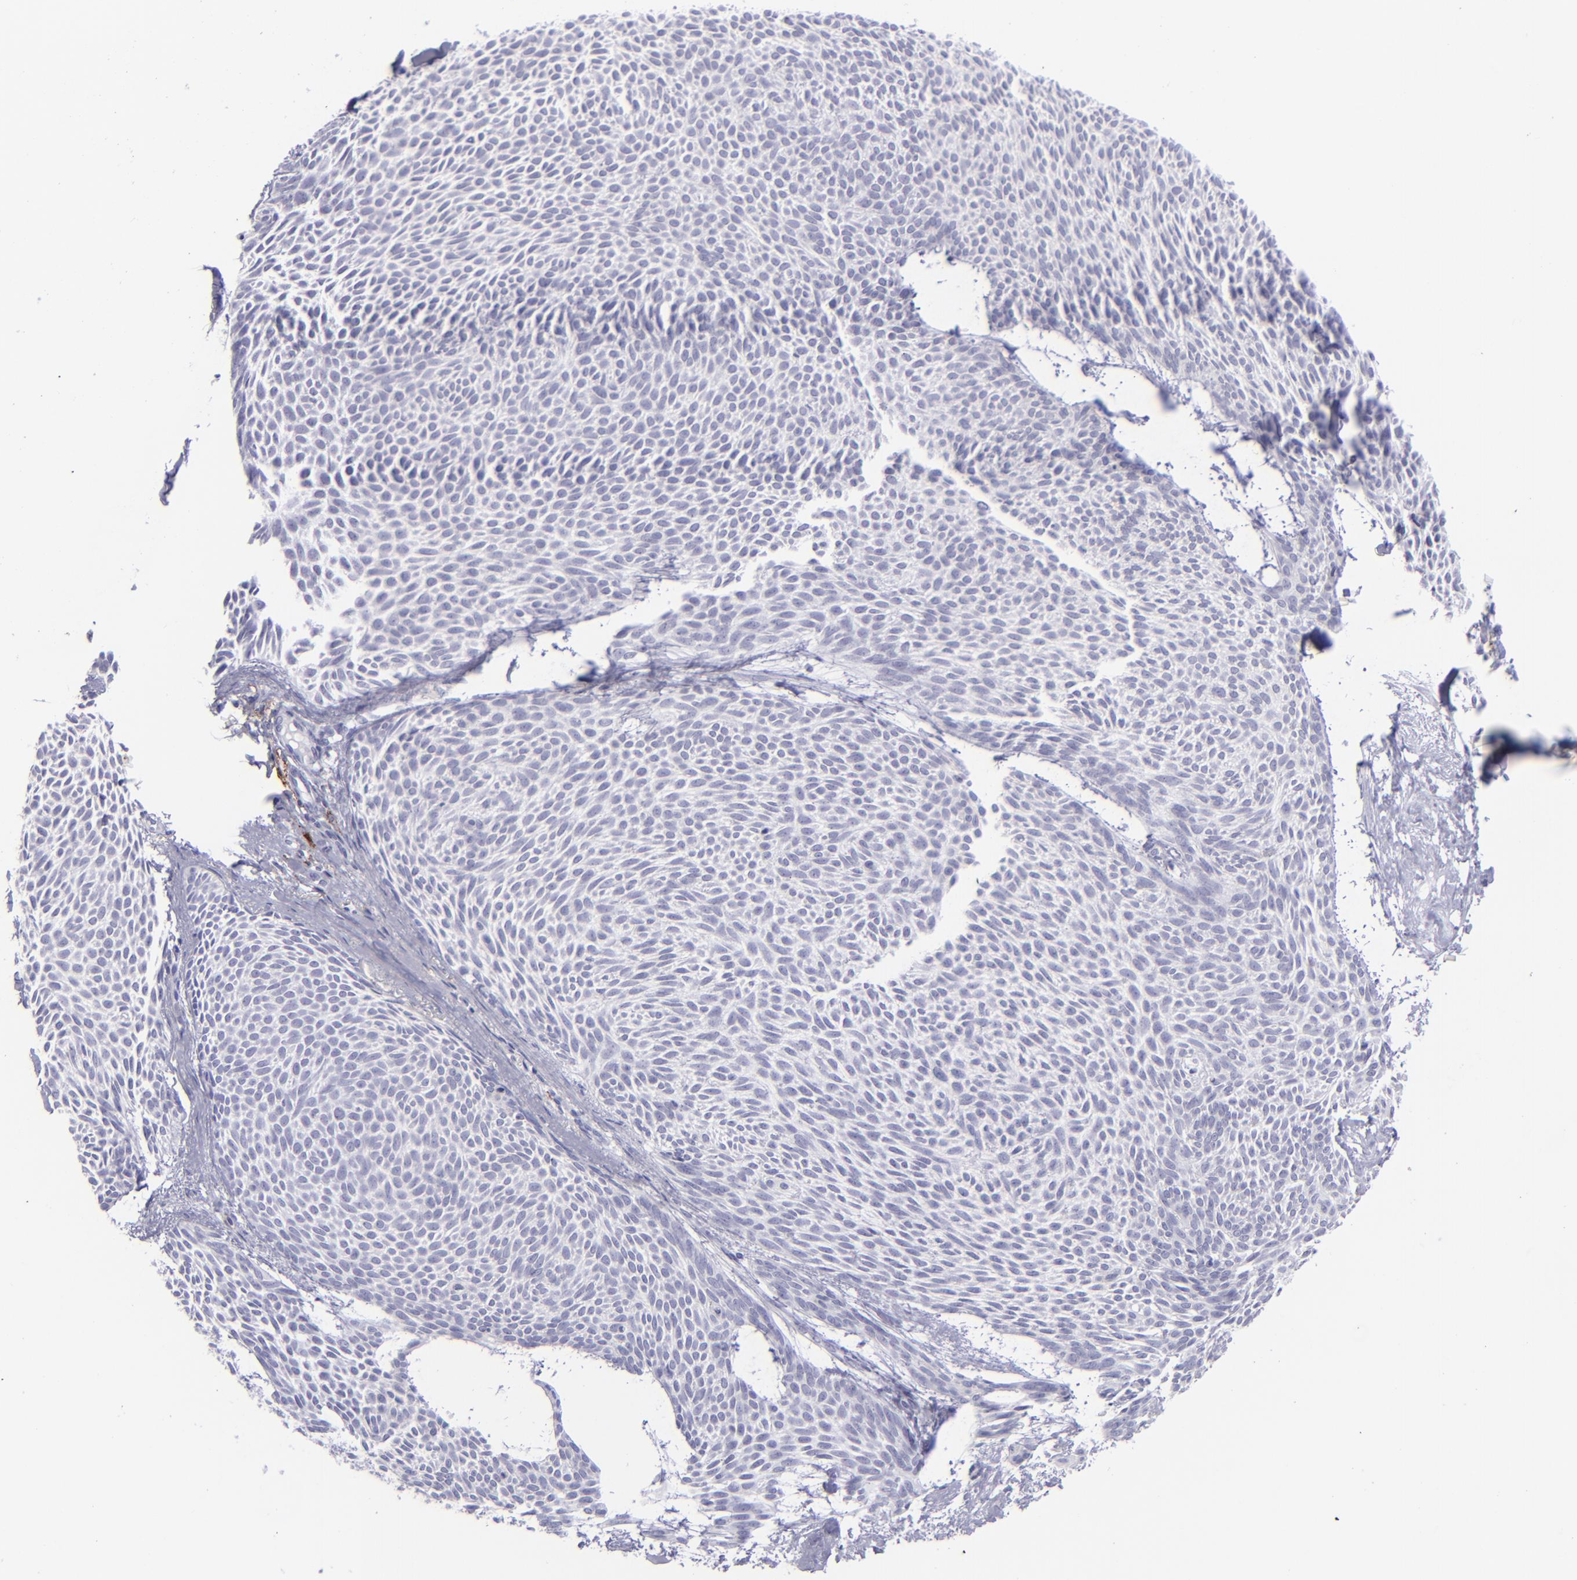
{"staining": {"intensity": "negative", "quantity": "none", "location": "none"}, "tissue": "skin cancer", "cell_type": "Tumor cells", "image_type": "cancer", "snomed": [{"axis": "morphology", "description": "Basal cell carcinoma"}, {"axis": "topography", "description": "Skin"}], "caption": "Tumor cells show no significant staining in skin basal cell carcinoma.", "gene": "SELPLG", "patient": {"sex": "male", "age": 84}}